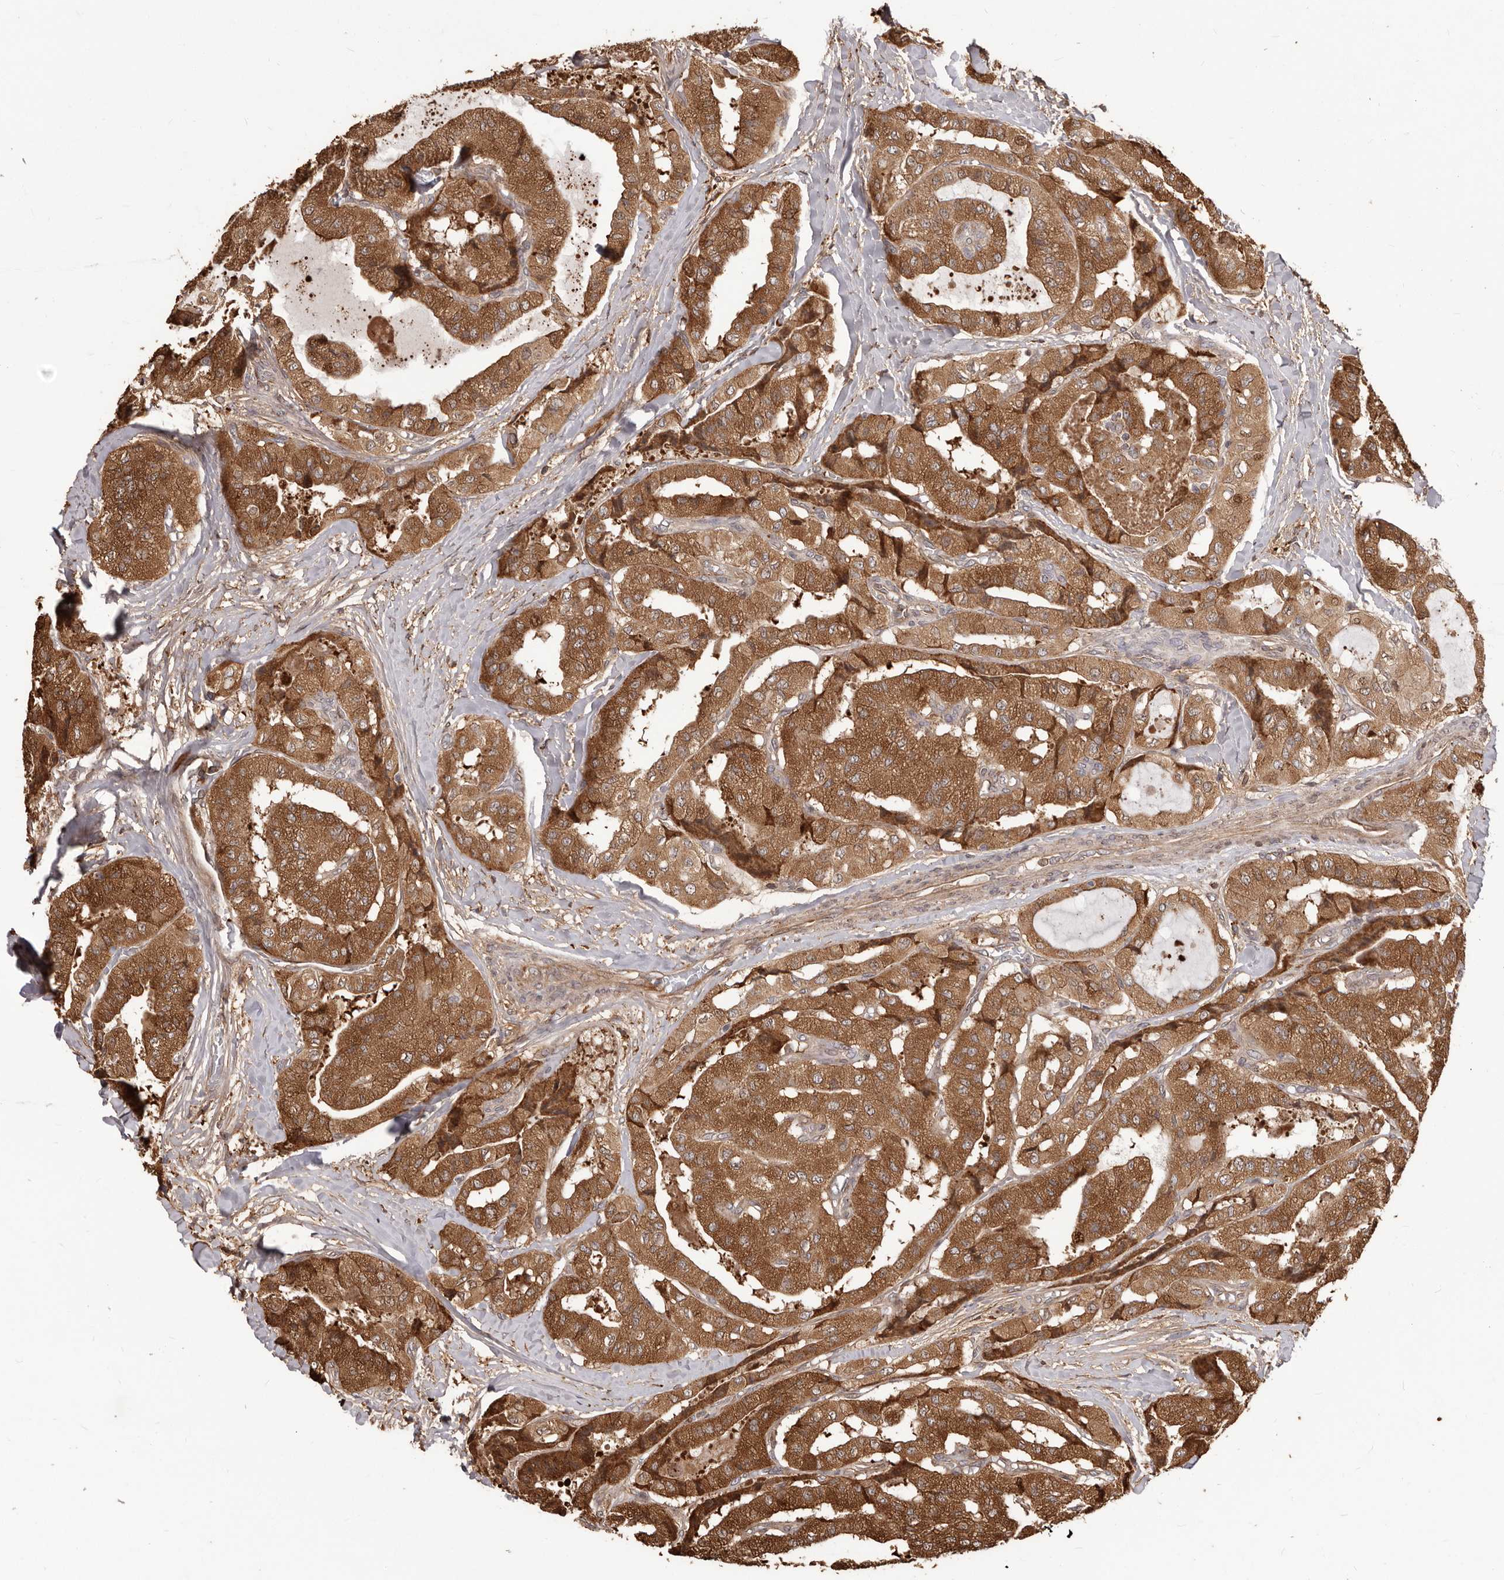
{"staining": {"intensity": "moderate", "quantity": ">75%", "location": "cytoplasmic/membranous"}, "tissue": "thyroid cancer", "cell_type": "Tumor cells", "image_type": "cancer", "snomed": [{"axis": "morphology", "description": "Papillary adenocarcinoma, NOS"}, {"axis": "topography", "description": "Thyroid gland"}], "caption": "IHC (DAB) staining of thyroid papillary adenocarcinoma shows moderate cytoplasmic/membranous protein expression in about >75% of tumor cells.", "gene": "MTO1", "patient": {"sex": "female", "age": 59}}